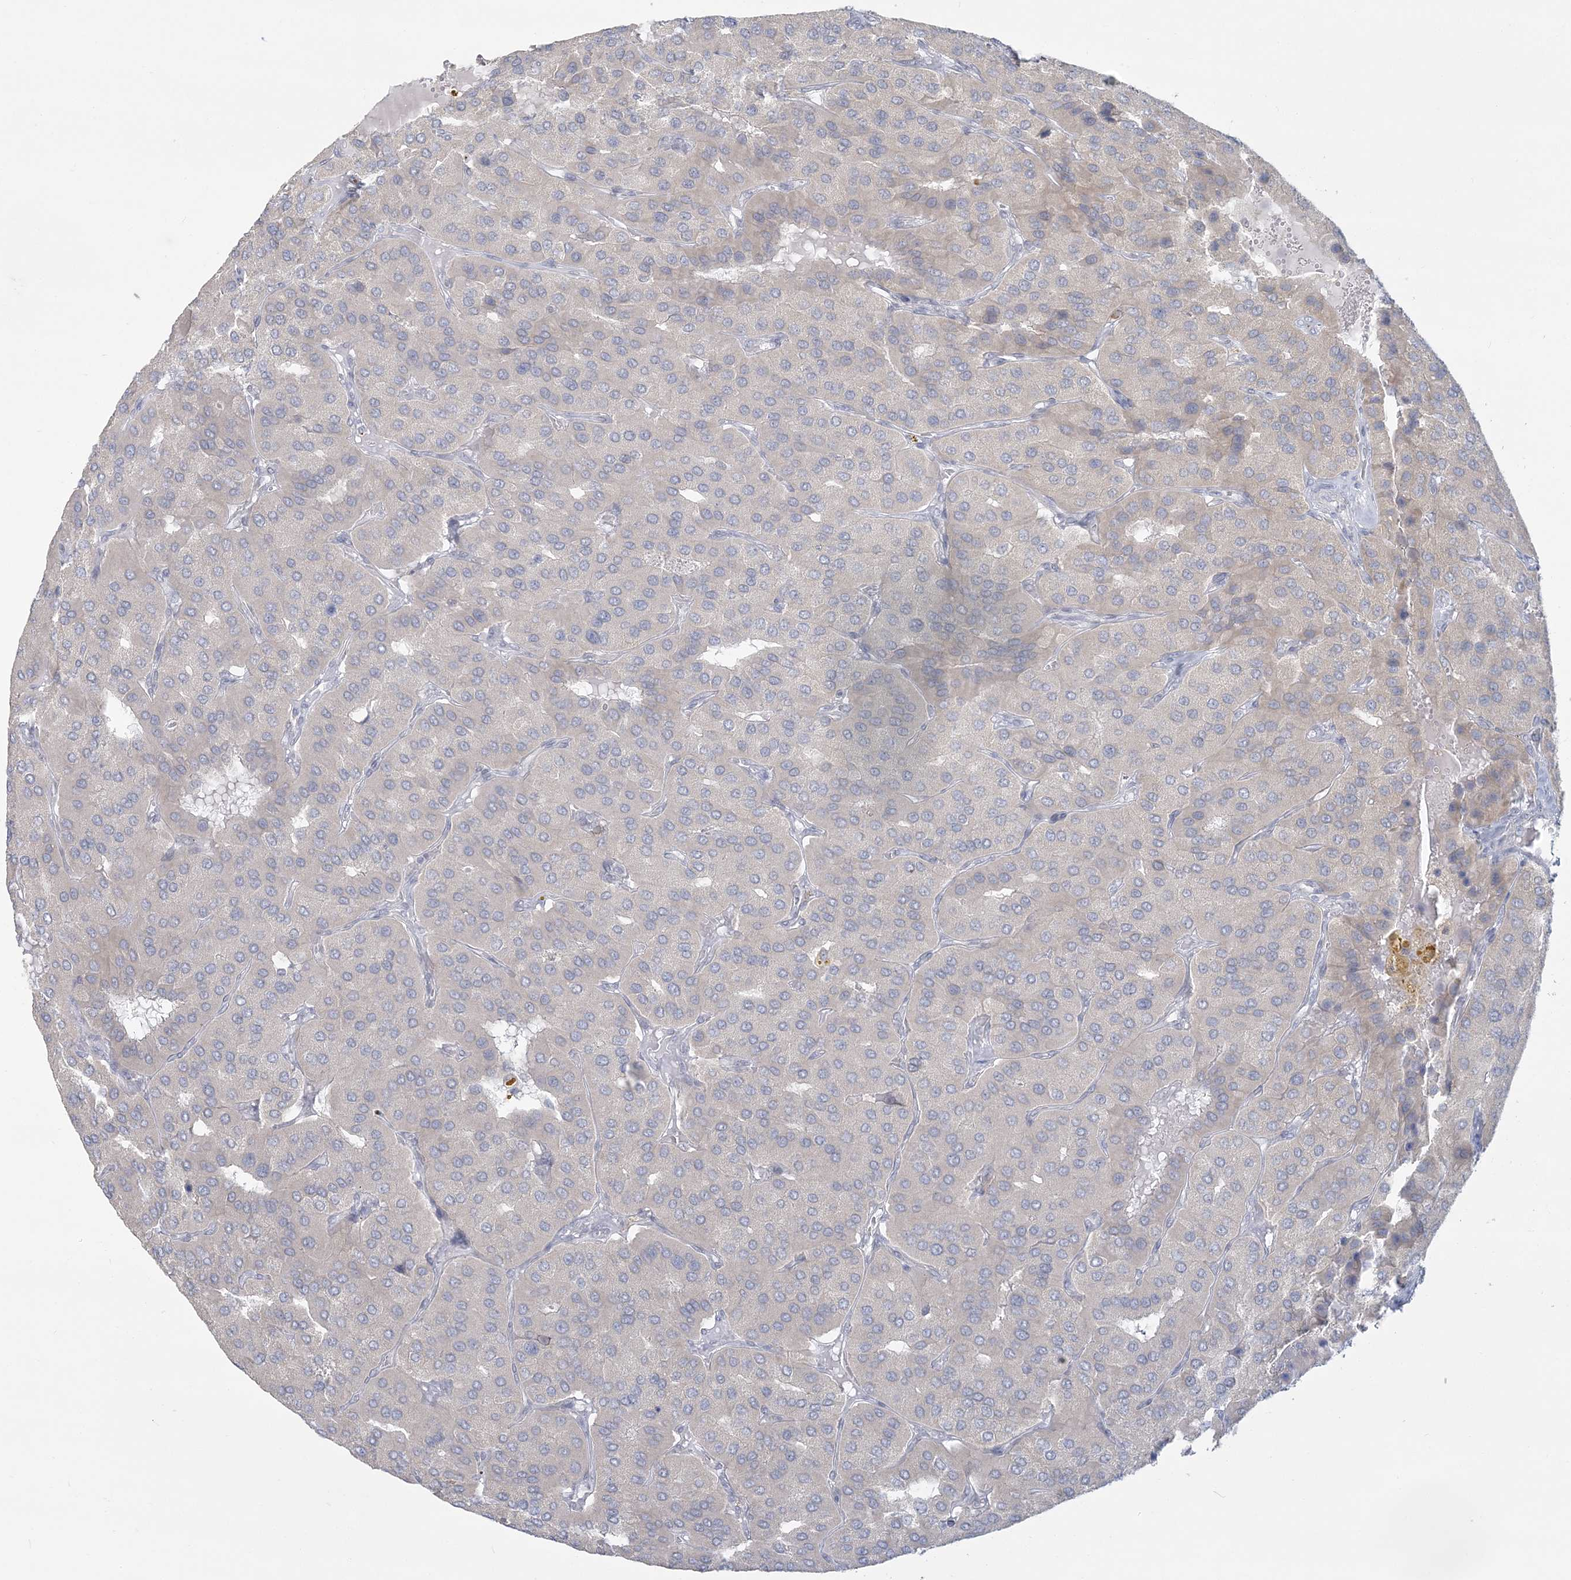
{"staining": {"intensity": "negative", "quantity": "none", "location": "none"}, "tissue": "parathyroid gland", "cell_type": "Glandular cells", "image_type": "normal", "snomed": [{"axis": "morphology", "description": "Normal tissue, NOS"}, {"axis": "morphology", "description": "Adenoma, NOS"}, {"axis": "topography", "description": "Parathyroid gland"}], "caption": "Immunohistochemical staining of normal human parathyroid gland demonstrates no significant staining in glandular cells. (Stains: DAB immunohistochemistry with hematoxylin counter stain, Microscopy: brightfield microscopy at high magnification).", "gene": "ANKS1A", "patient": {"sex": "female", "age": 86}}